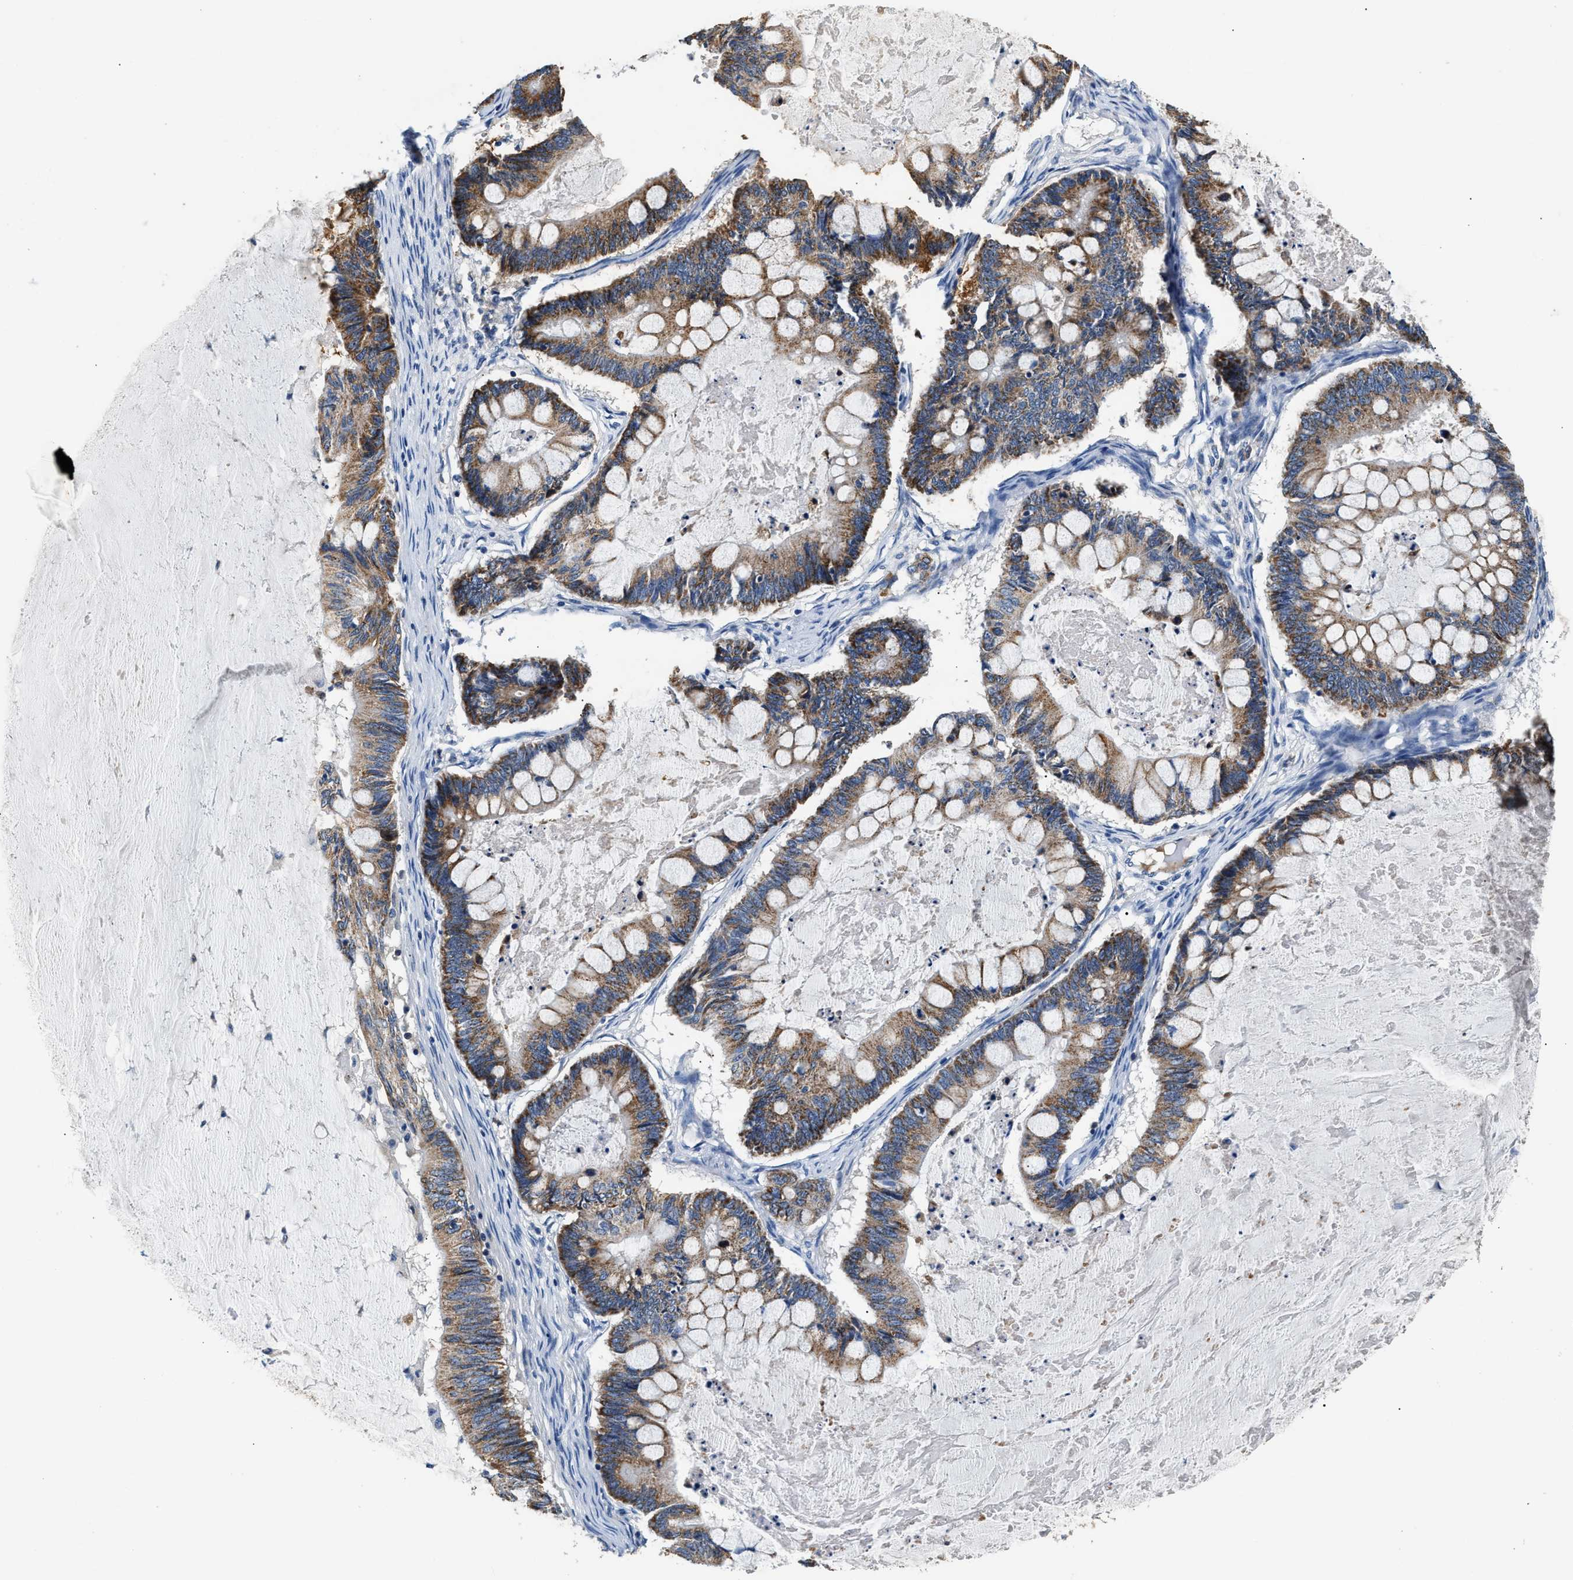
{"staining": {"intensity": "moderate", "quantity": ">75%", "location": "cytoplasmic/membranous"}, "tissue": "ovarian cancer", "cell_type": "Tumor cells", "image_type": "cancer", "snomed": [{"axis": "morphology", "description": "Cystadenocarcinoma, mucinous, NOS"}, {"axis": "topography", "description": "Ovary"}], "caption": "There is medium levels of moderate cytoplasmic/membranous staining in tumor cells of ovarian cancer, as demonstrated by immunohistochemical staining (brown color).", "gene": "TUT7", "patient": {"sex": "female", "age": 61}}